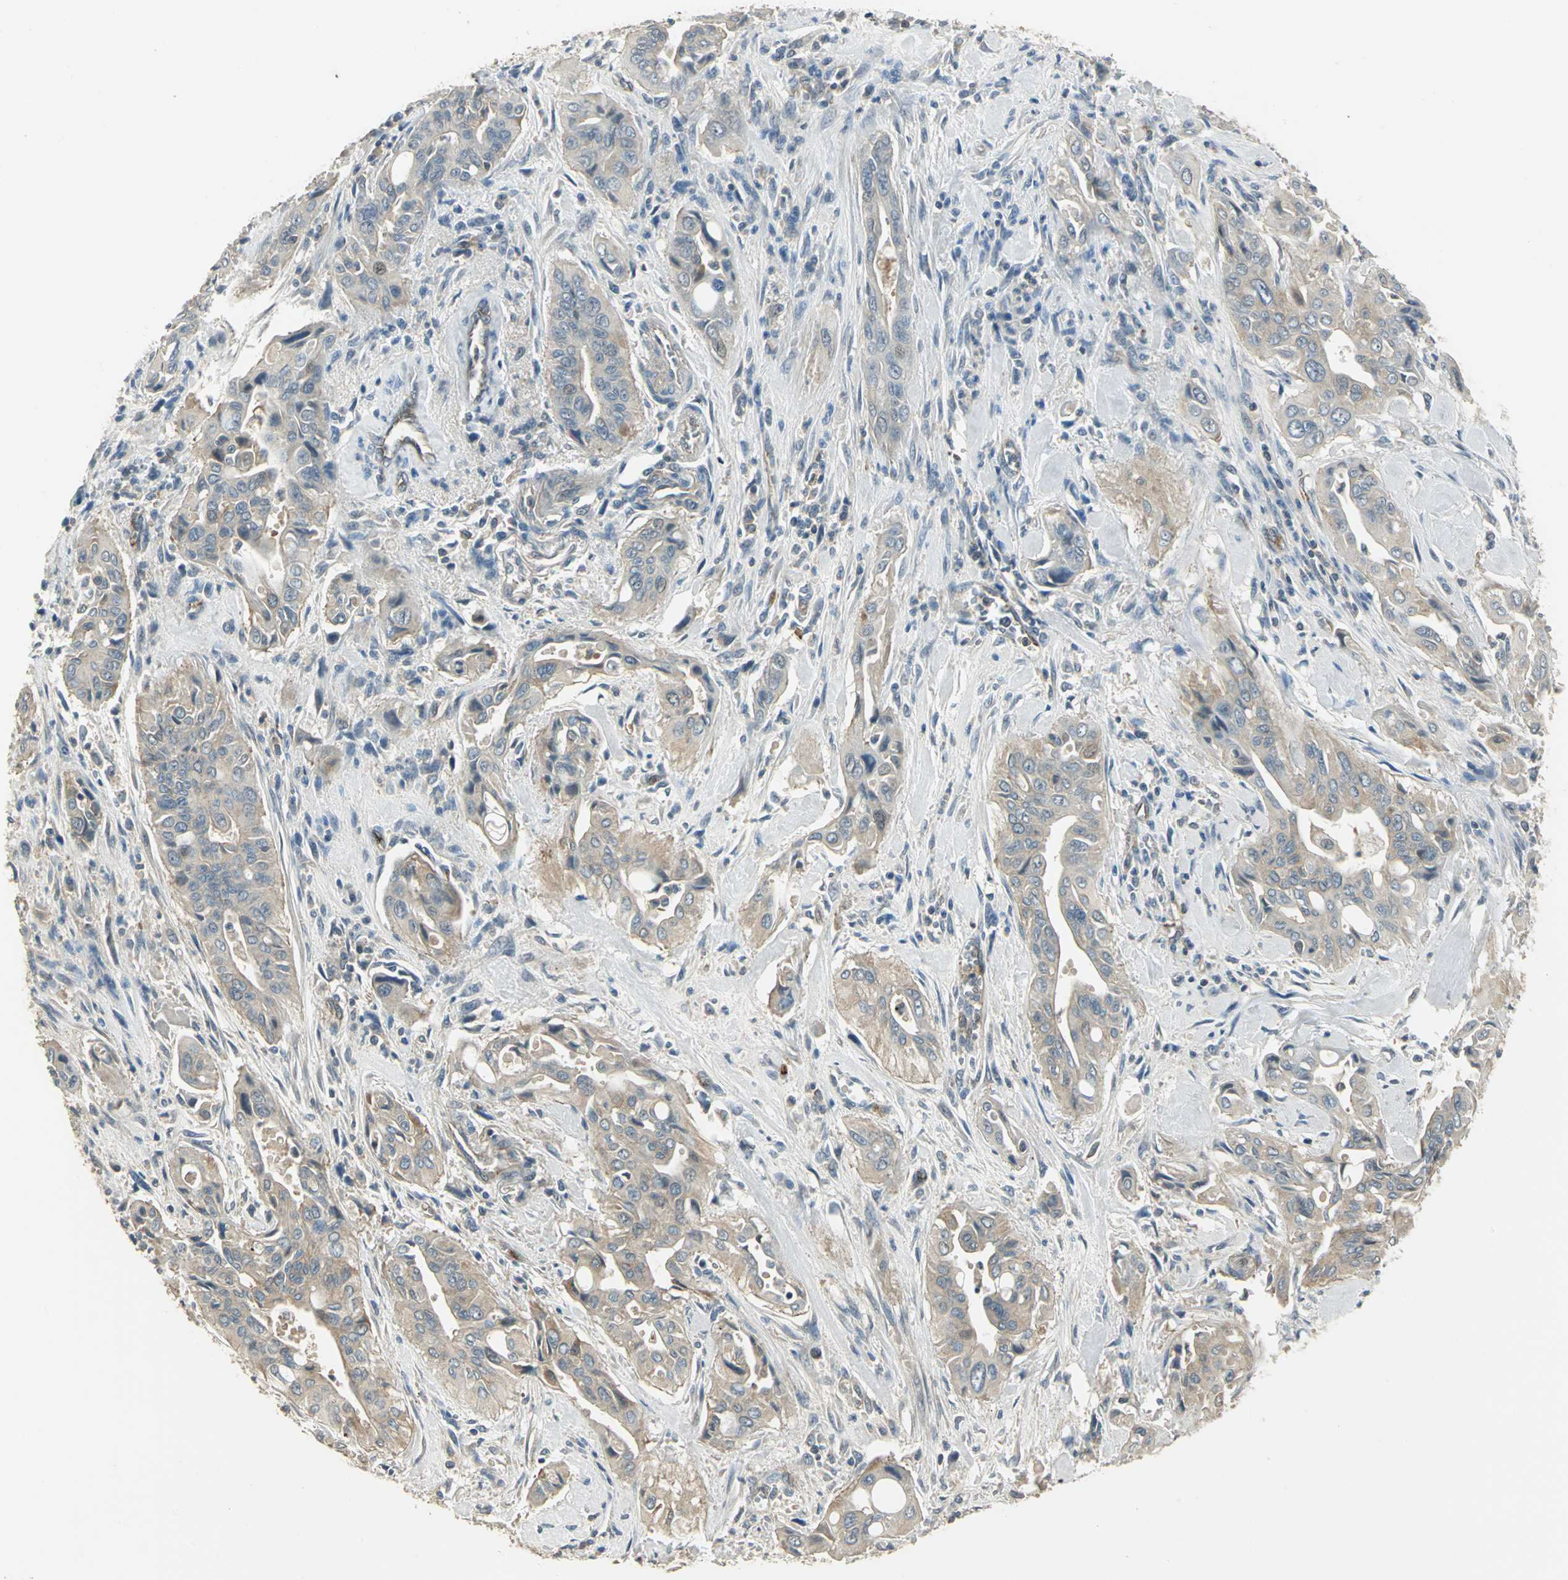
{"staining": {"intensity": "moderate", "quantity": ">75%", "location": "cytoplasmic/membranous"}, "tissue": "pancreatic cancer", "cell_type": "Tumor cells", "image_type": "cancer", "snomed": [{"axis": "morphology", "description": "Adenocarcinoma, NOS"}, {"axis": "topography", "description": "Pancreas"}], "caption": "Pancreatic cancer tissue demonstrates moderate cytoplasmic/membranous positivity in approximately >75% of tumor cells, visualized by immunohistochemistry.", "gene": "RAPGEF1", "patient": {"sex": "male", "age": 77}}